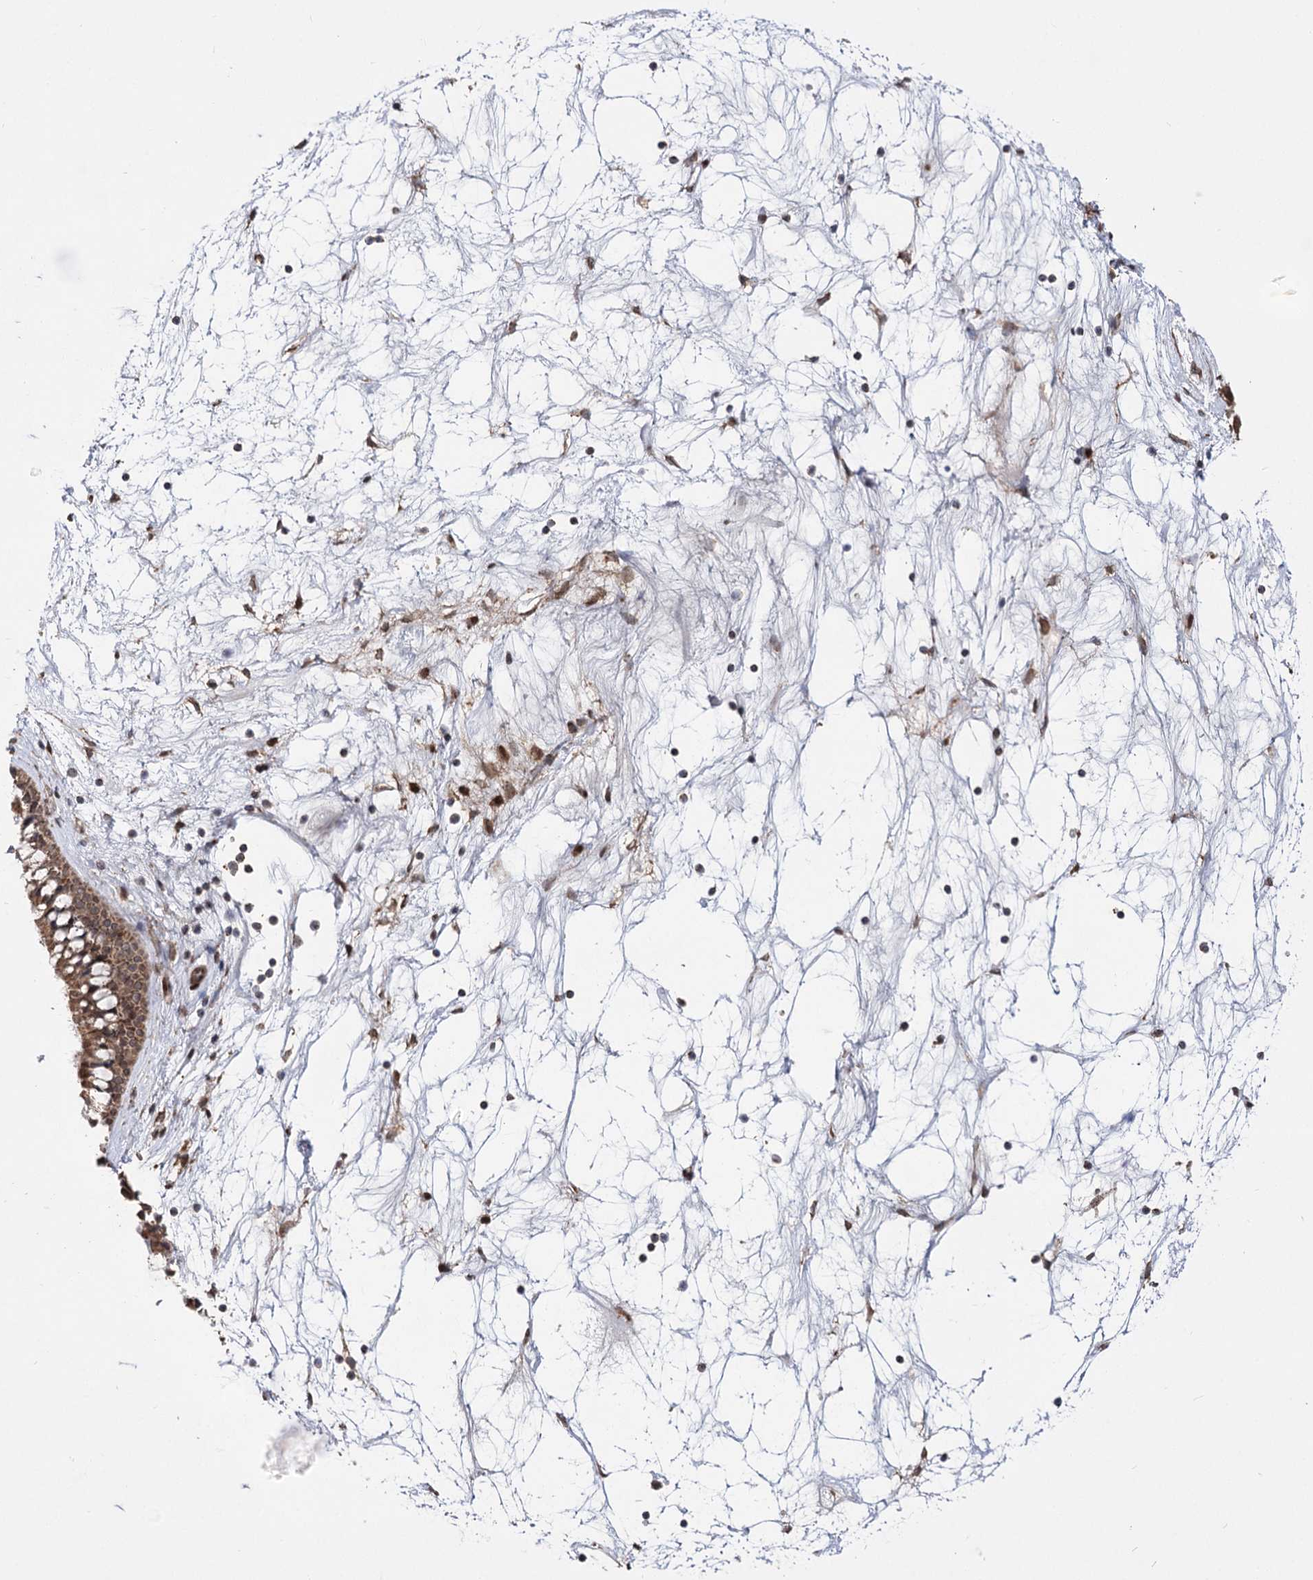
{"staining": {"intensity": "moderate", "quantity": ">75%", "location": "cytoplasmic/membranous,nuclear"}, "tissue": "nasopharynx", "cell_type": "Respiratory epithelial cells", "image_type": "normal", "snomed": [{"axis": "morphology", "description": "Normal tissue, NOS"}, {"axis": "topography", "description": "Nasopharynx"}], "caption": "IHC staining of normal nasopharynx, which shows medium levels of moderate cytoplasmic/membranous,nuclear expression in approximately >75% of respiratory epithelial cells indicating moderate cytoplasmic/membranous,nuclear protein positivity. The staining was performed using DAB (3,3'-diaminobenzidine) (brown) for protein detection and nuclei were counterstained in hematoxylin (blue).", "gene": "TENM2", "patient": {"sex": "male", "age": 64}}